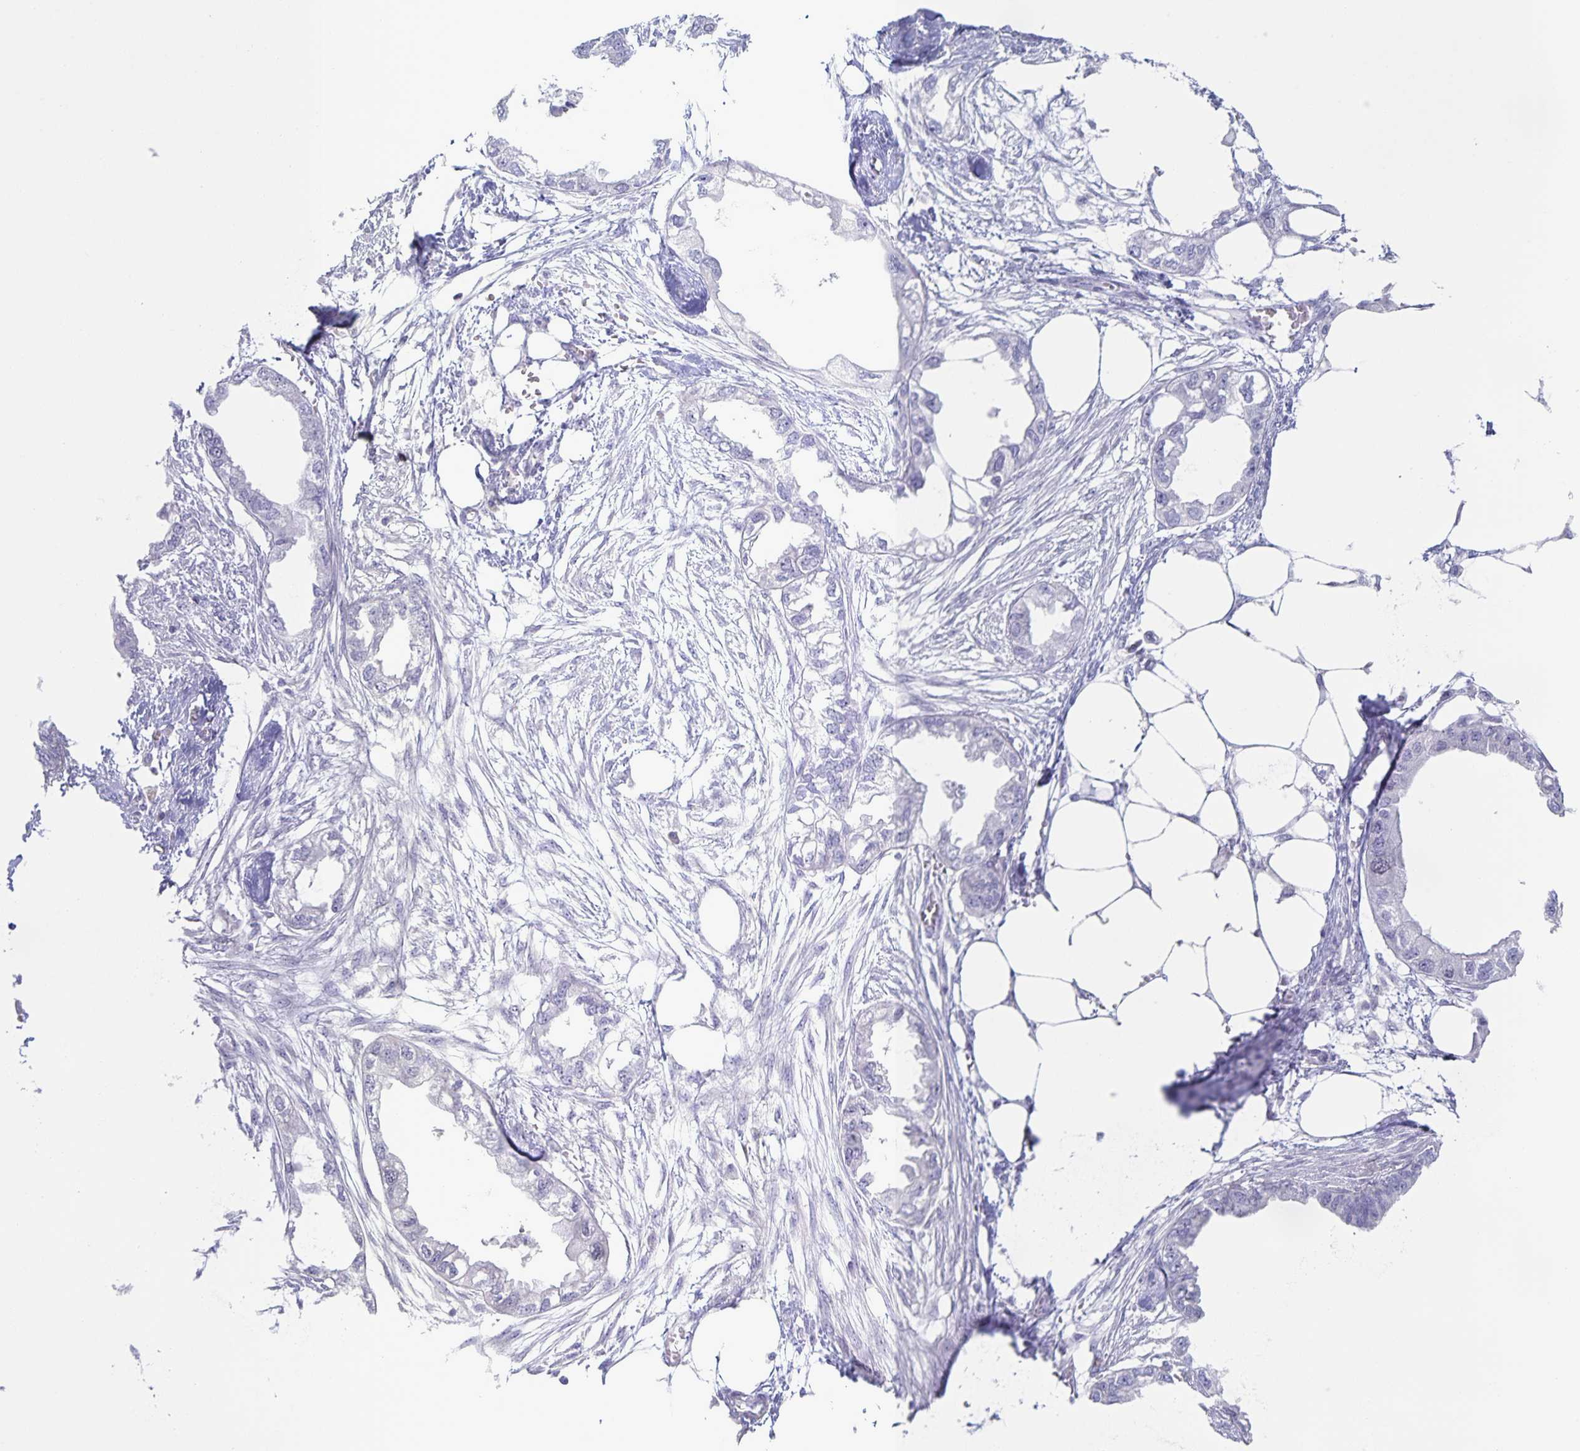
{"staining": {"intensity": "negative", "quantity": "none", "location": "none"}, "tissue": "endometrial cancer", "cell_type": "Tumor cells", "image_type": "cancer", "snomed": [{"axis": "morphology", "description": "Adenocarcinoma, NOS"}, {"axis": "morphology", "description": "Adenocarcinoma, metastatic, NOS"}, {"axis": "topography", "description": "Adipose tissue"}, {"axis": "topography", "description": "Endometrium"}], "caption": "DAB (3,3'-diaminobenzidine) immunohistochemical staining of human endometrial adenocarcinoma exhibits no significant expression in tumor cells.", "gene": "CENPH", "patient": {"sex": "female", "age": 67}}